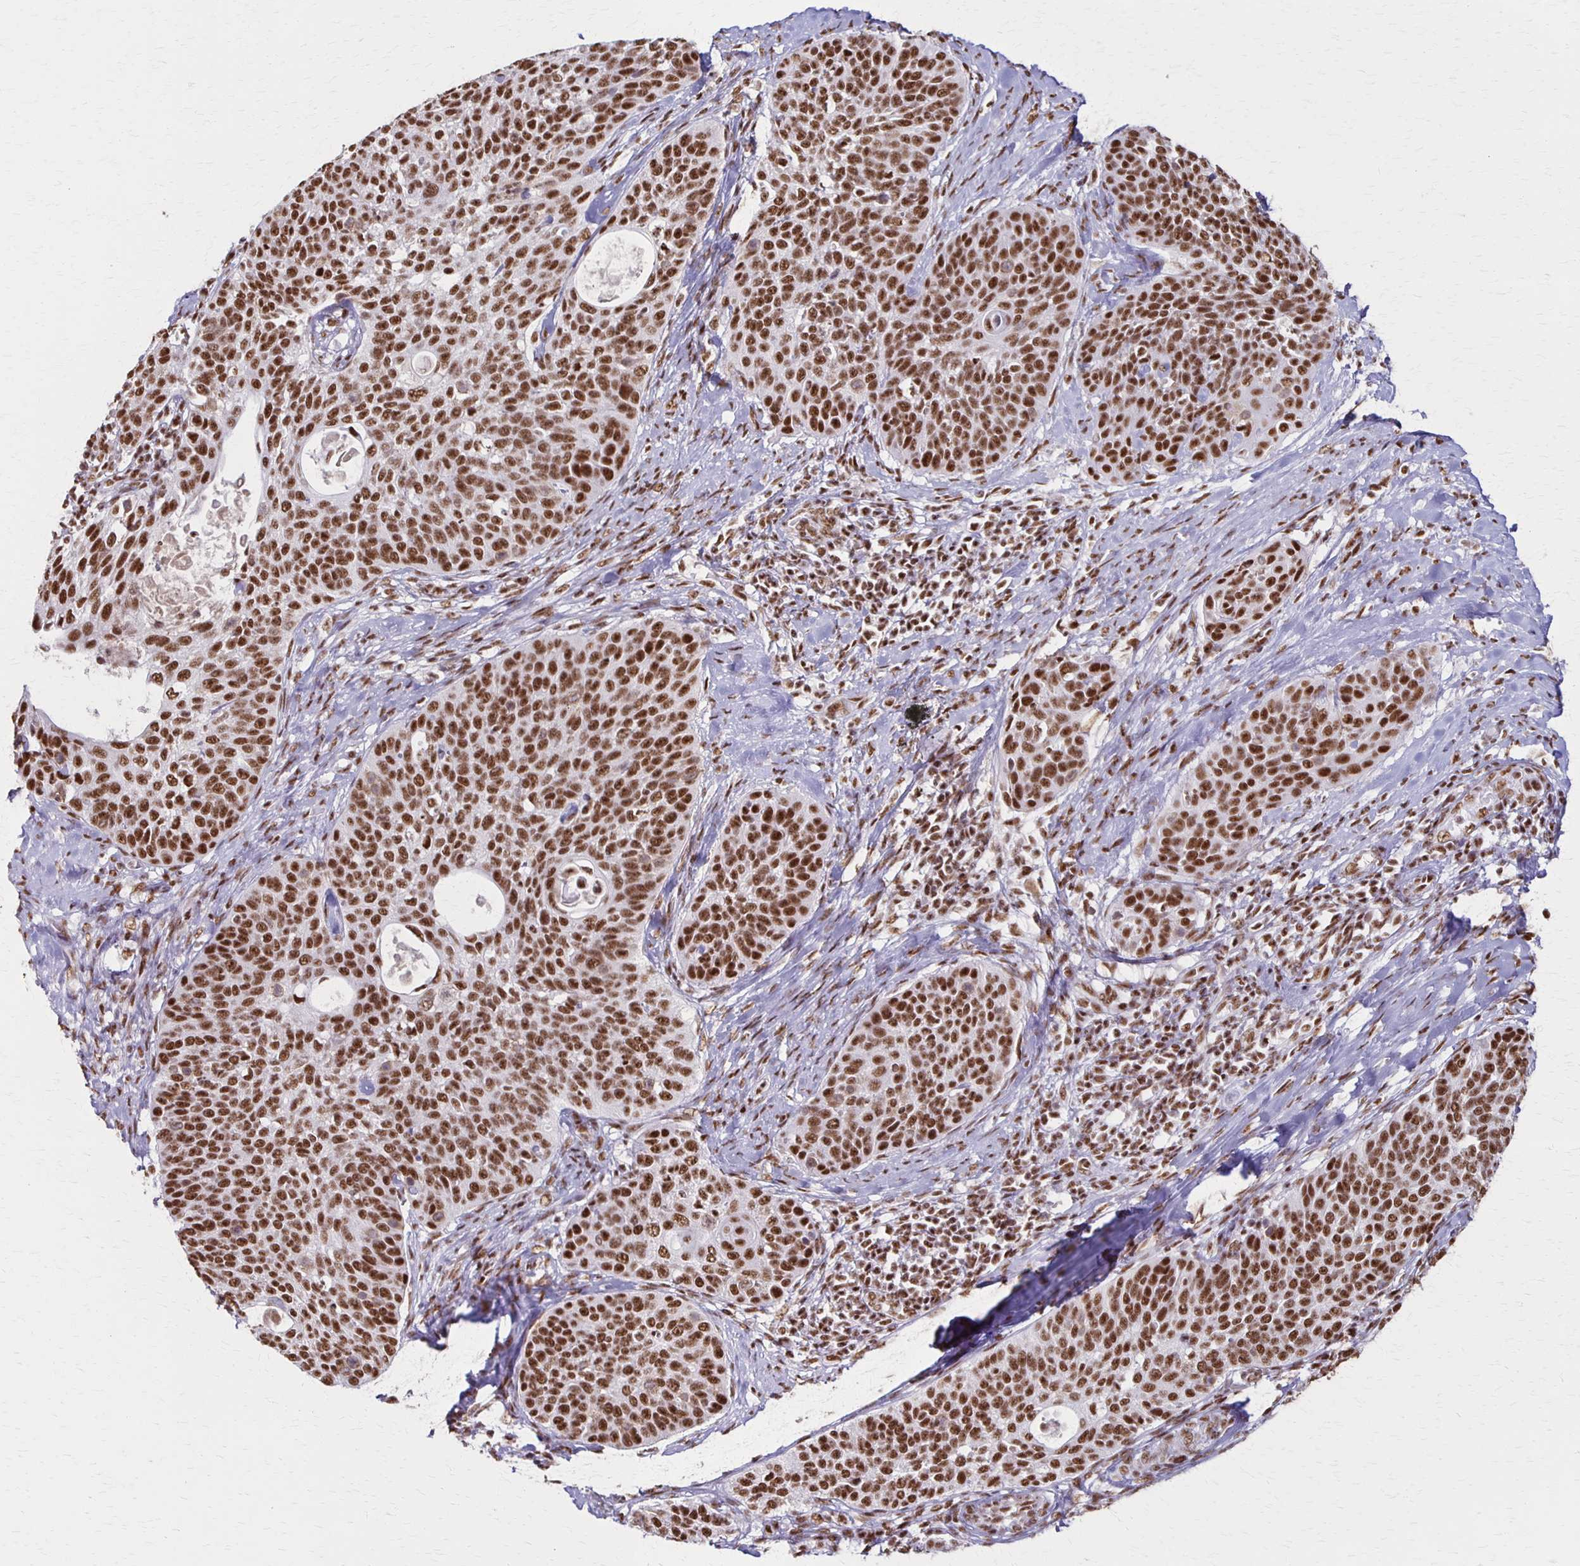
{"staining": {"intensity": "strong", "quantity": ">75%", "location": "nuclear"}, "tissue": "cervical cancer", "cell_type": "Tumor cells", "image_type": "cancer", "snomed": [{"axis": "morphology", "description": "Squamous cell carcinoma, NOS"}, {"axis": "topography", "description": "Cervix"}], "caption": "Immunohistochemistry (IHC) histopathology image of squamous cell carcinoma (cervical) stained for a protein (brown), which displays high levels of strong nuclear positivity in approximately >75% of tumor cells.", "gene": "XRCC6", "patient": {"sex": "female", "age": 69}}